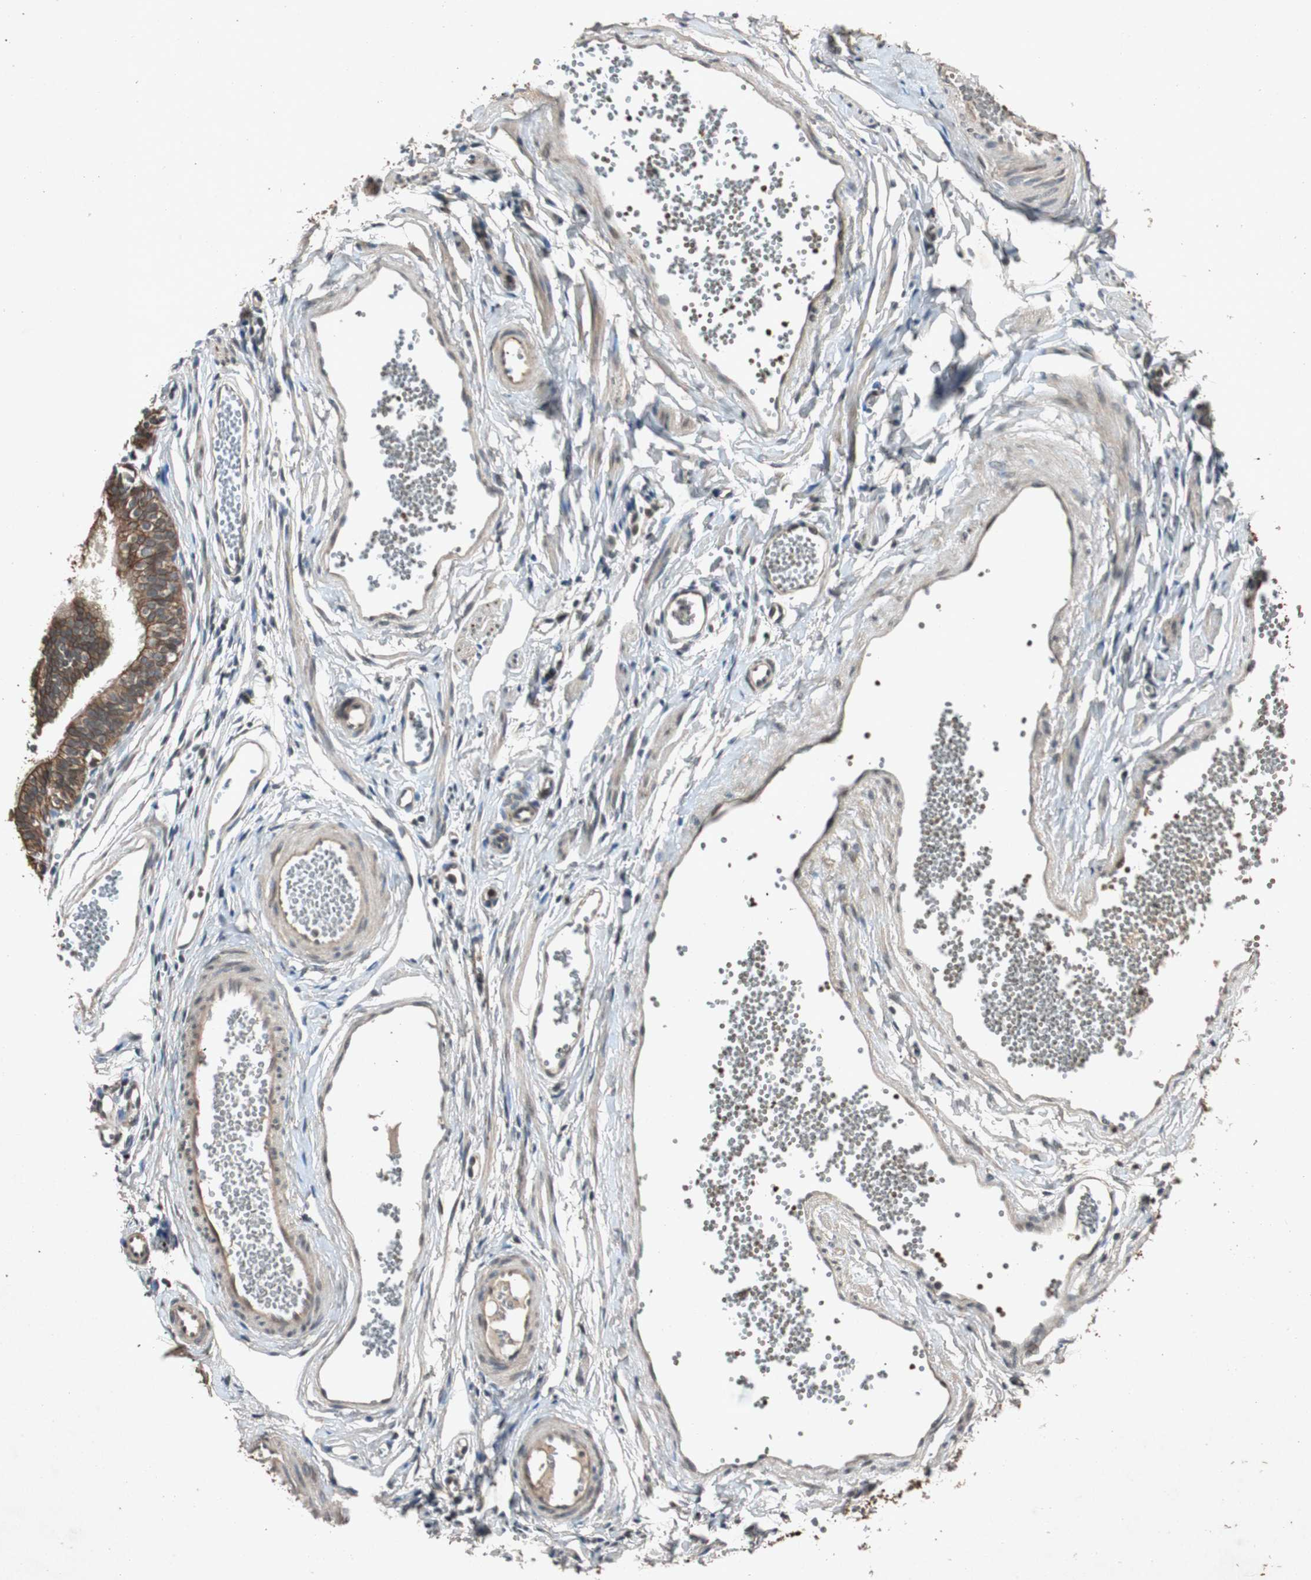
{"staining": {"intensity": "strong", "quantity": ">75%", "location": "cytoplasmic/membranous"}, "tissue": "fallopian tube", "cell_type": "Glandular cells", "image_type": "normal", "snomed": [{"axis": "morphology", "description": "Normal tissue, NOS"}, {"axis": "topography", "description": "Fallopian tube"}, {"axis": "topography", "description": "Placenta"}], "caption": "Normal fallopian tube reveals strong cytoplasmic/membranous expression in approximately >75% of glandular cells, visualized by immunohistochemistry. (Stains: DAB (3,3'-diaminobenzidine) in brown, nuclei in blue, Microscopy: brightfield microscopy at high magnification).", "gene": "SLIT2", "patient": {"sex": "female", "age": 34}}